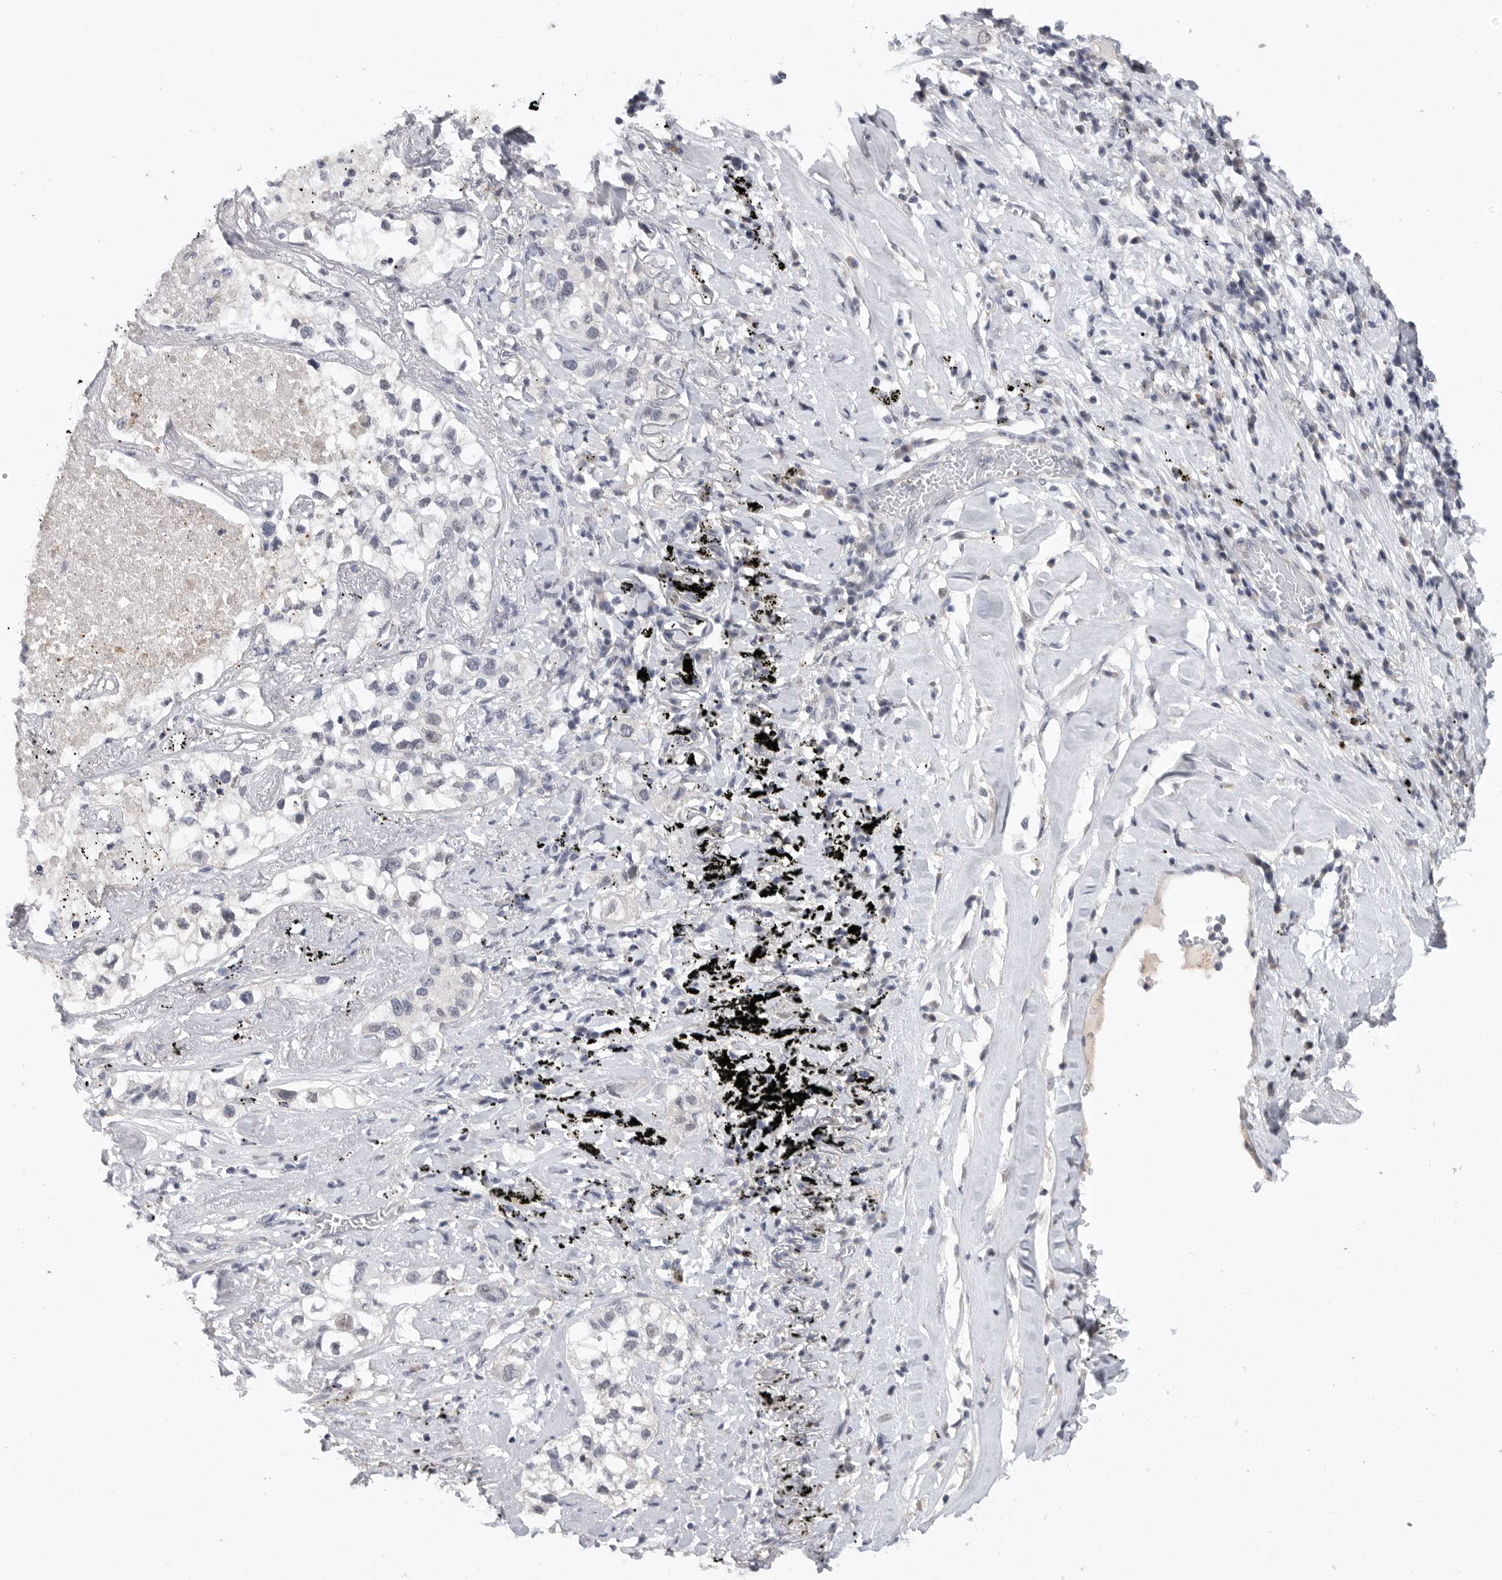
{"staining": {"intensity": "negative", "quantity": "none", "location": "none"}, "tissue": "lung cancer", "cell_type": "Tumor cells", "image_type": "cancer", "snomed": [{"axis": "morphology", "description": "Adenocarcinoma, NOS"}, {"axis": "topography", "description": "Lung"}], "caption": "The immunohistochemistry (IHC) histopathology image has no significant staining in tumor cells of lung adenocarcinoma tissue.", "gene": "FBXO43", "patient": {"sex": "male", "age": 63}}